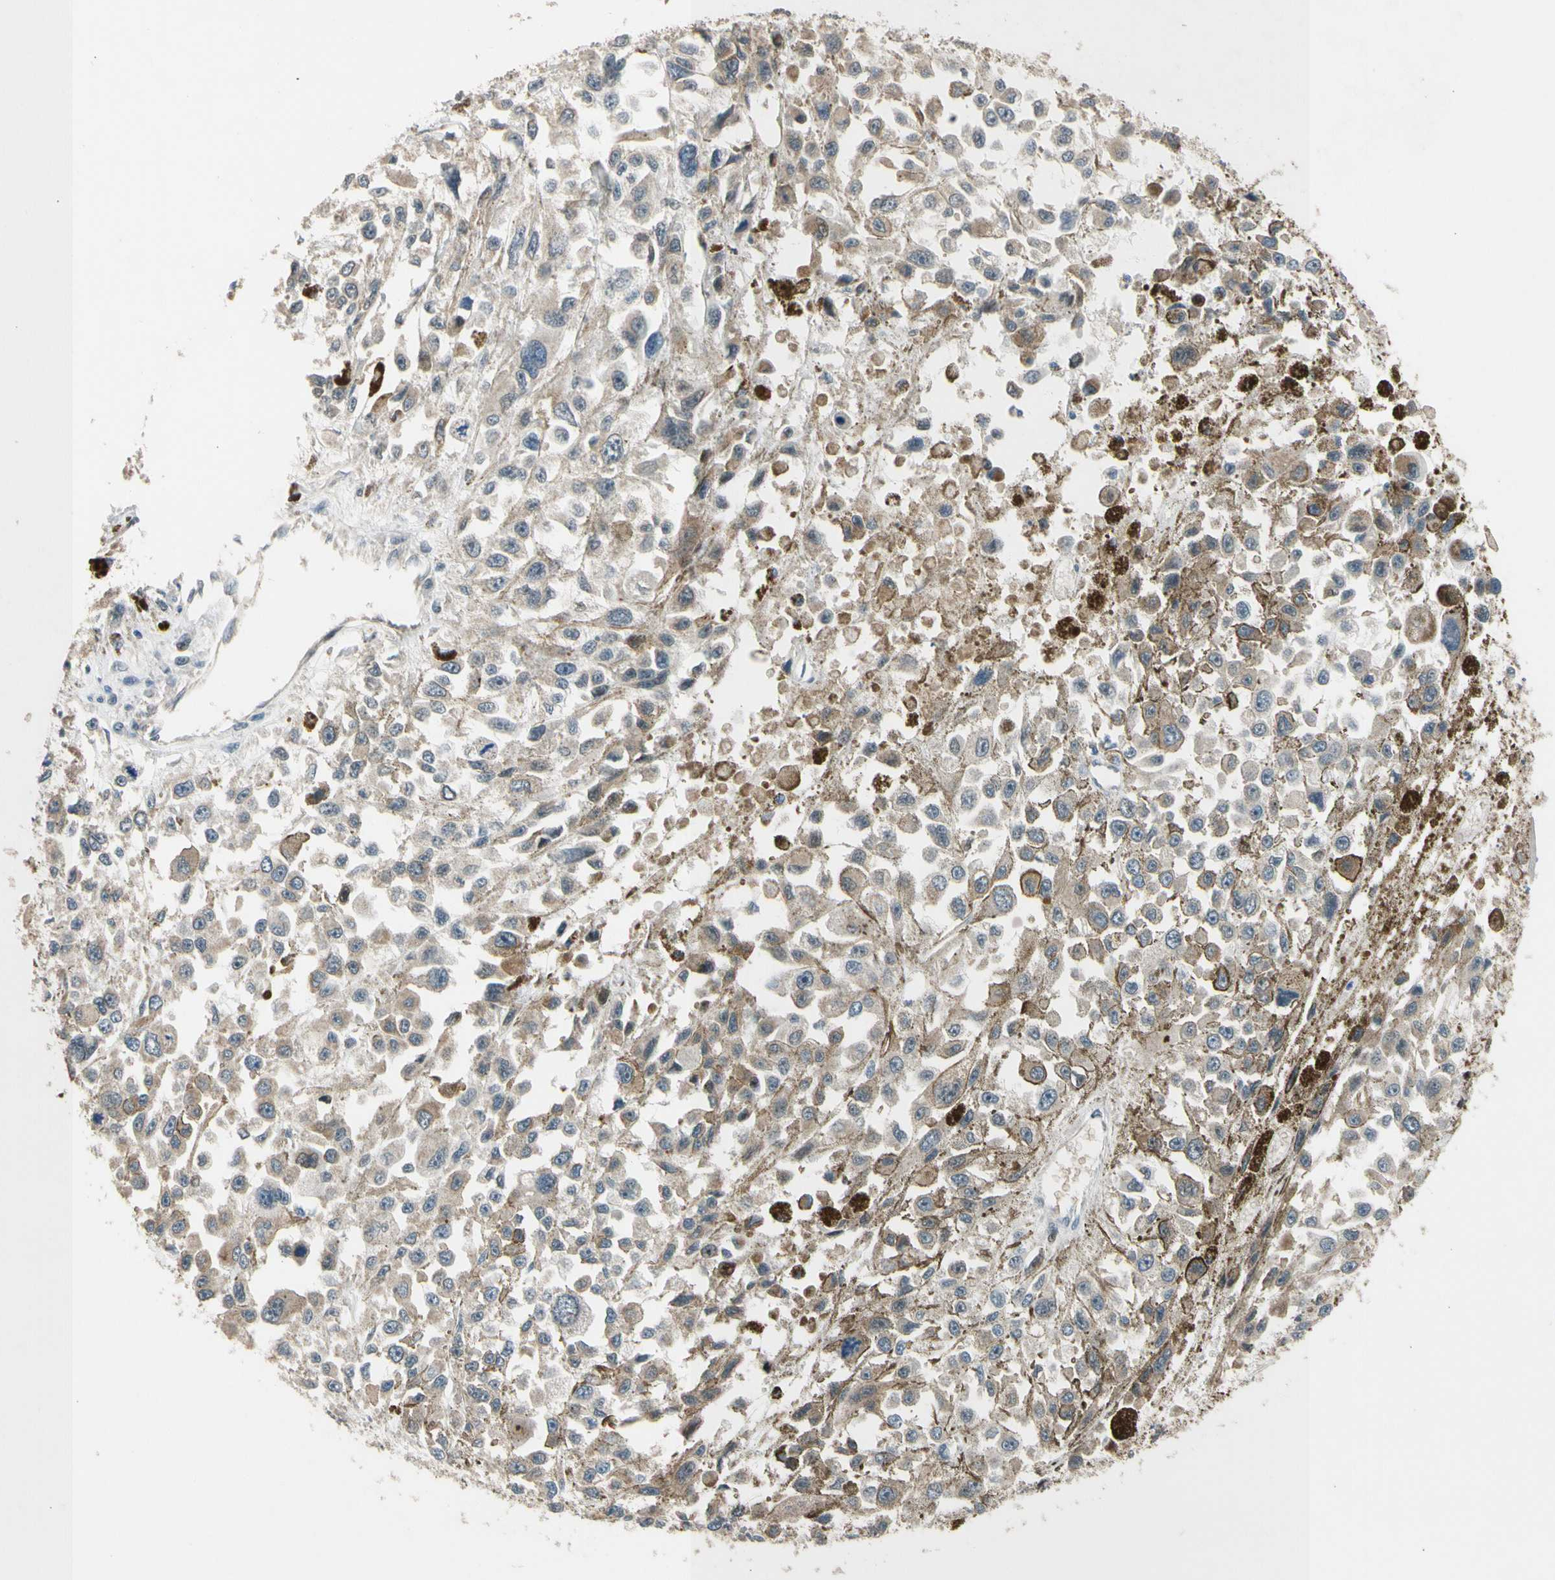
{"staining": {"intensity": "weak", "quantity": ">75%", "location": "cytoplasmic/membranous"}, "tissue": "melanoma", "cell_type": "Tumor cells", "image_type": "cancer", "snomed": [{"axis": "morphology", "description": "Malignant melanoma, Metastatic site"}, {"axis": "topography", "description": "Lymph node"}], "caption": "An IHC image of tumor tissue is shown. Protein staining in brown labels weak cytoplasmic/membranous positivity in melanoma within tumor cells.", "gene": "ZNF184", "patient": {"sex": "male", "age": 59}}